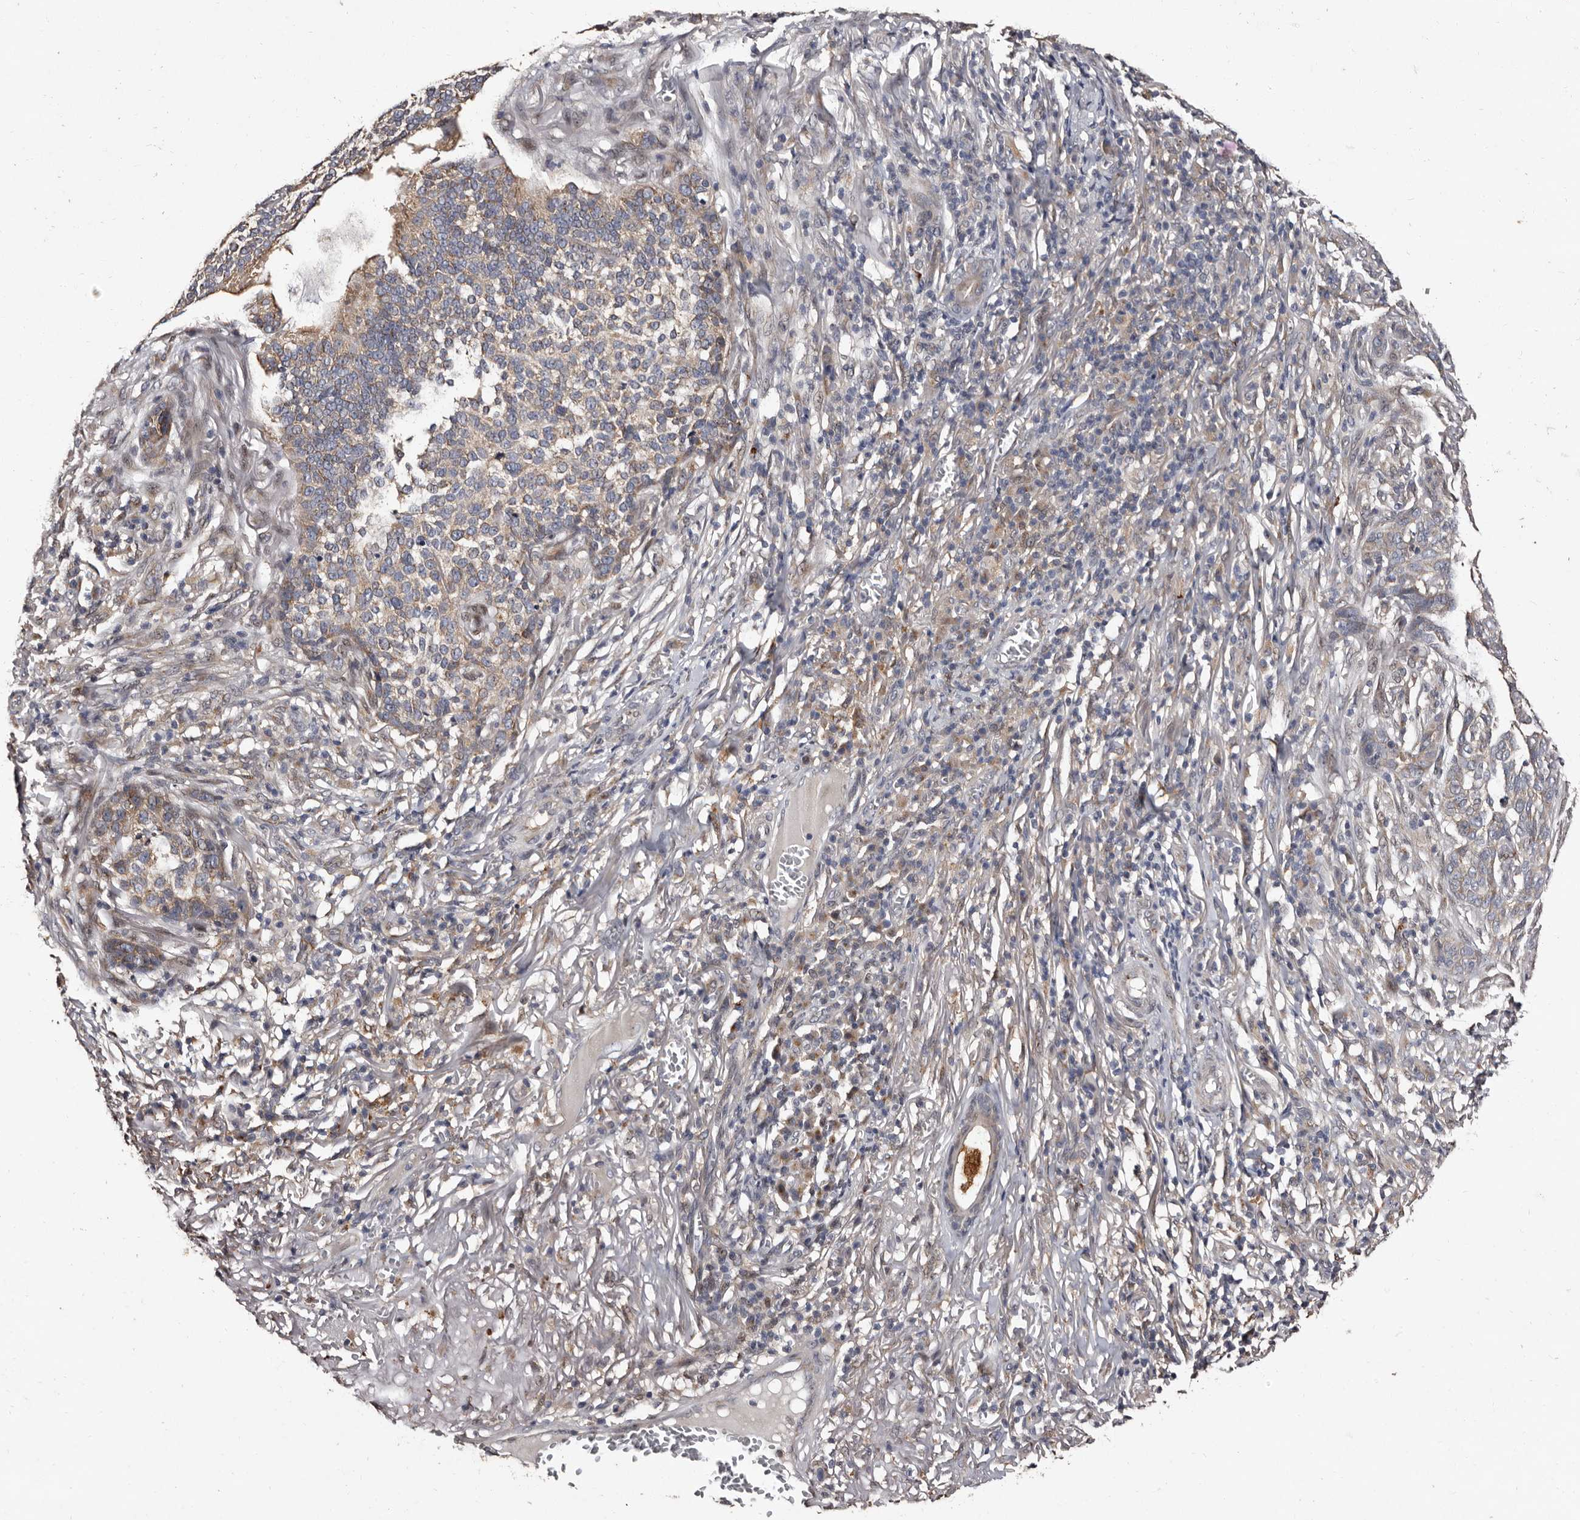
{"staining": {"intensity": "weak", "quantity": "<25%", "location": "cytoplasmic/membranous"}, "tissue": "skin cancer", "cell_type": "Tumor cells", "image_type": "cancer", "snomed": [{"axis": "morphology", "description": "Basal cell carcinoma"}, {"axis": "topography", "description": "Skin"}], "caption": "Immunohistochemical staining of skin cancer demonstrates no significant staining in tumor cells.", "gene": "FAM91A1", "patient": {"sex": "male", "age": 85}}